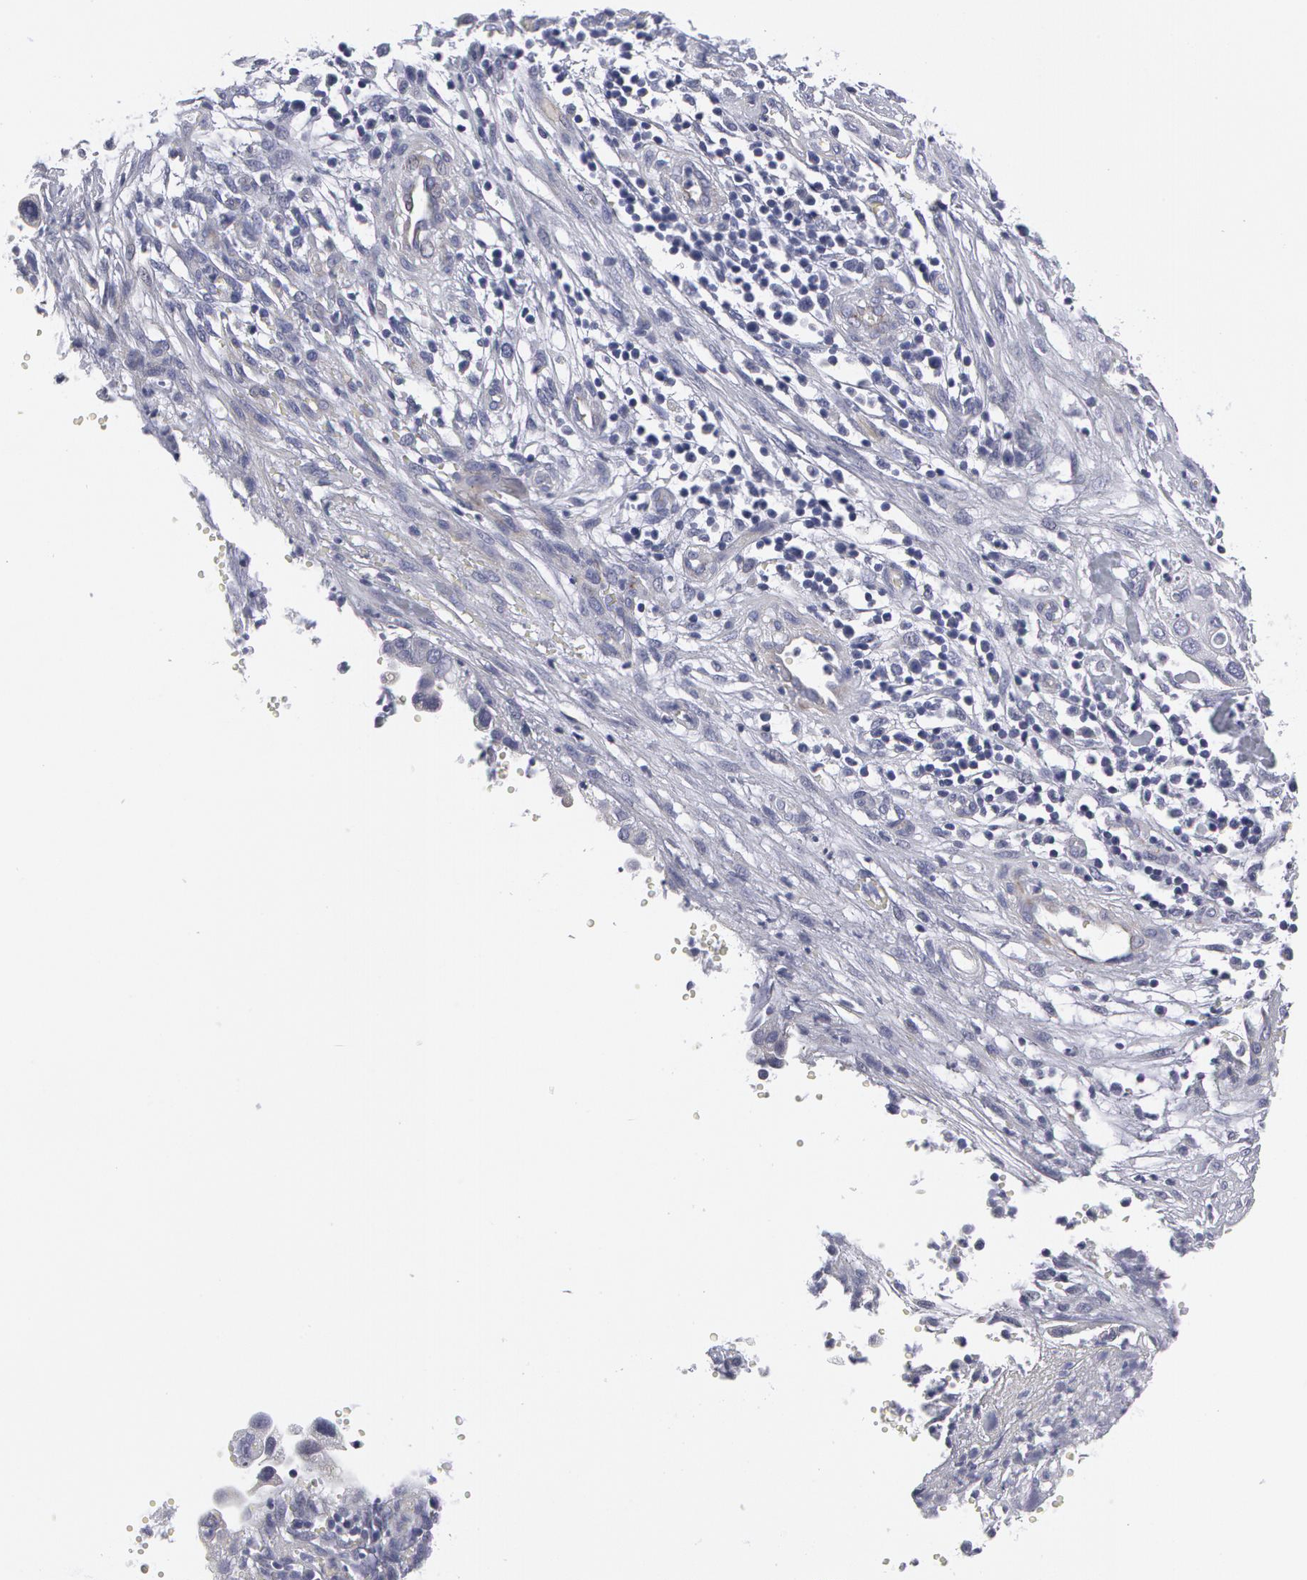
{"staining": {"intensity": "negative", "quantity": "none", "location": "none"}, "tissue": "cervical cancer", "cell_type": "Tumor cells", "image_type": "cancer", "snomed": [{"axis": "morphology", "description": "Normal tissue, NOS"}, {"axis": "morphology", "description": "Squamous cell carcinoma, NOS"}, {"axis": "topography", "description": "Cervix"}], "caption": "DAB immunohistochemical staining of cervical cancer demonstrates no significant expression in tumor cells.", "gene": "SMC1B", "patient": {"sex": "female", "age": 45}}